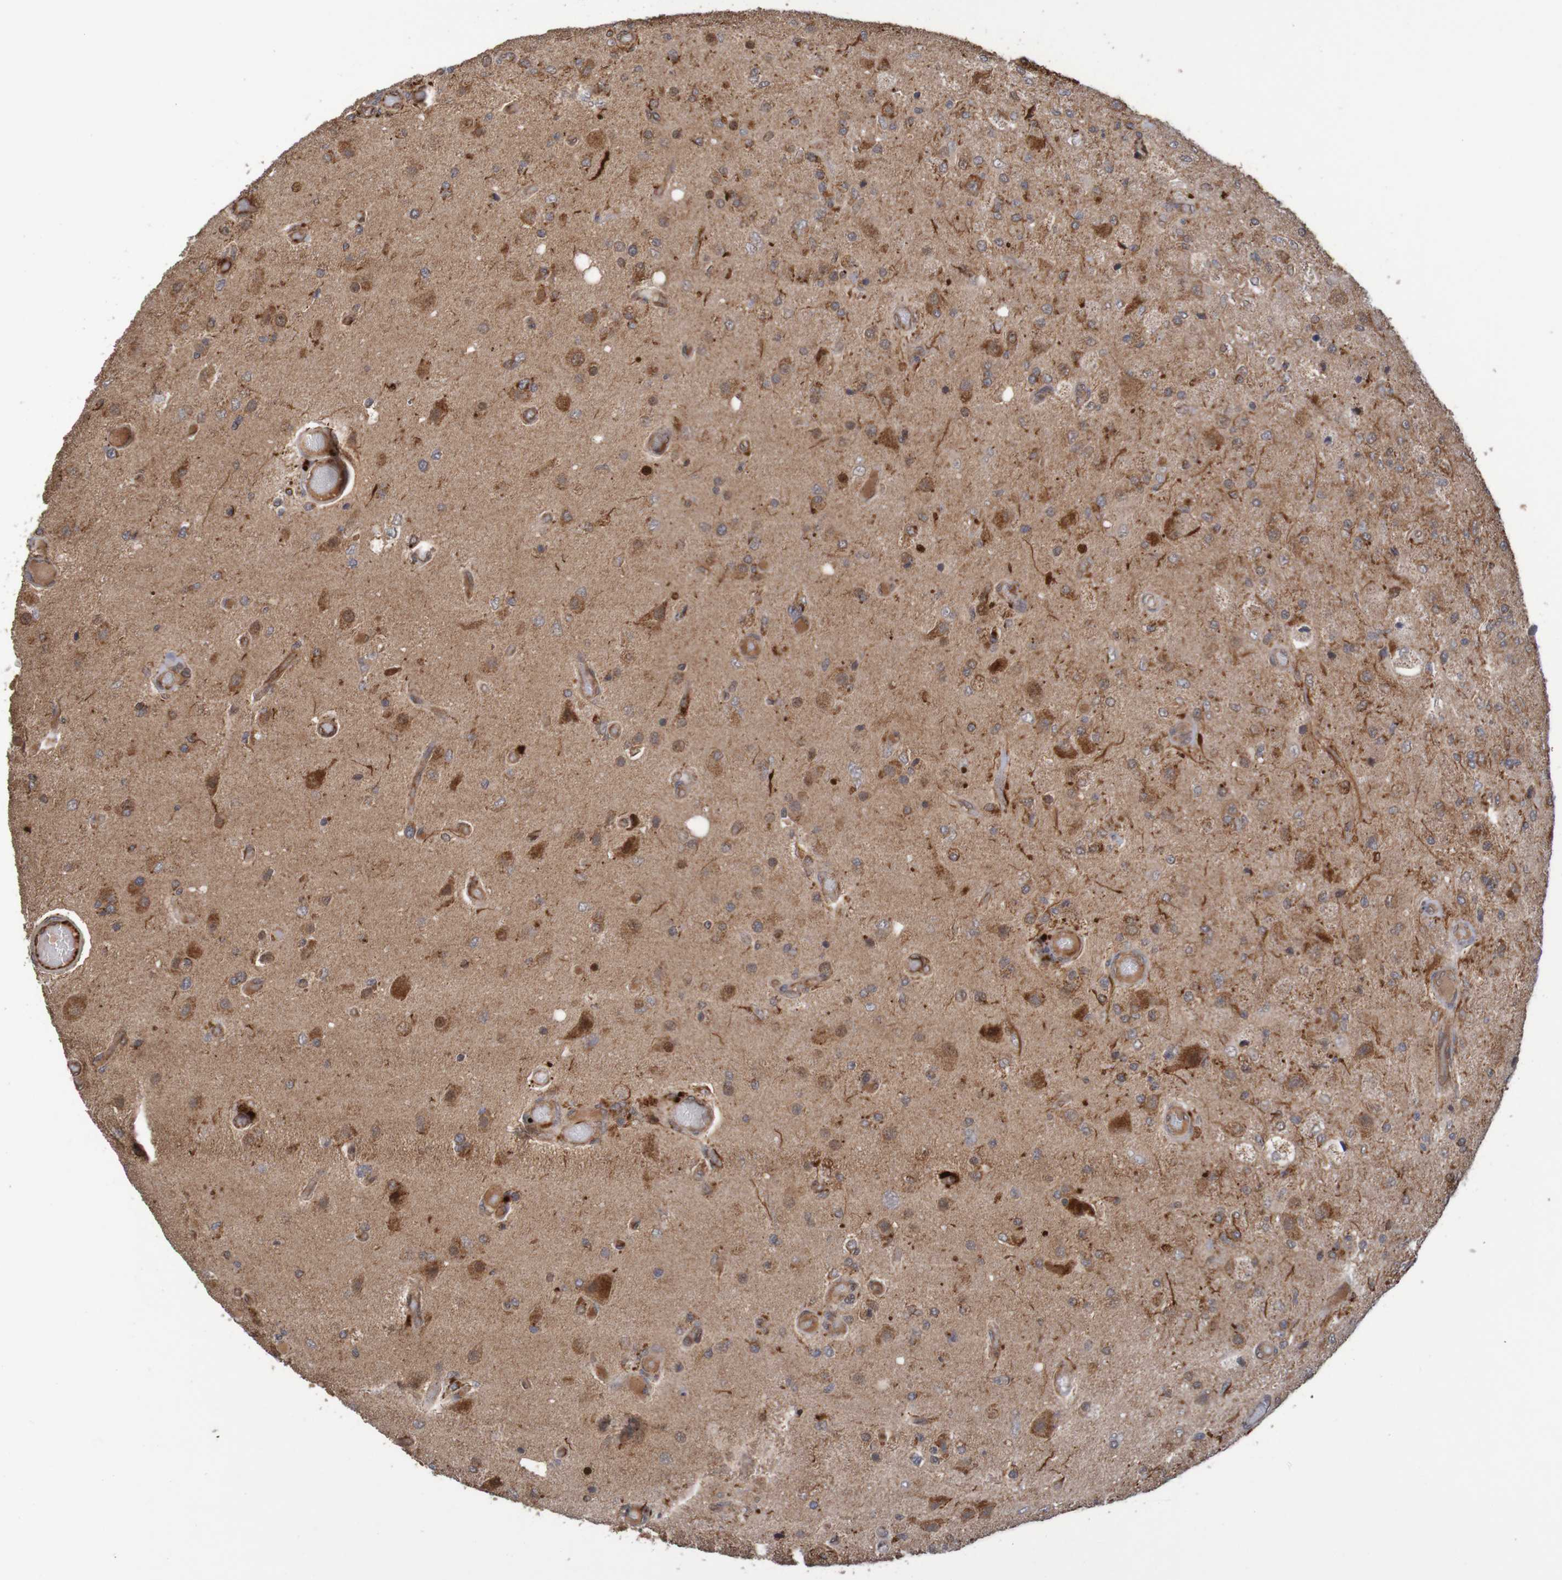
{"staining": {"intensity": "strong", "quantity": "25%-75%", "location": "cytoplasmic/membranous"}, "tissue": "glioma", "cell_type": "Tumor cells", "image_type": "cancer", "snomed": [{"axis": "morphology", "description": "Normal tissue, NOS"}, {"axis": "morphology", "description": "Glioma, malignant, High grade"}, {"axis": "topography", "description": "Cerebral cortex"}], "caption": "Human malignant glioma (high-grade) stained with a protein marker reveals strong staining in tumor cells.", "gene": "MRPL52", "patient": {"sex": "male", "age": 77}}